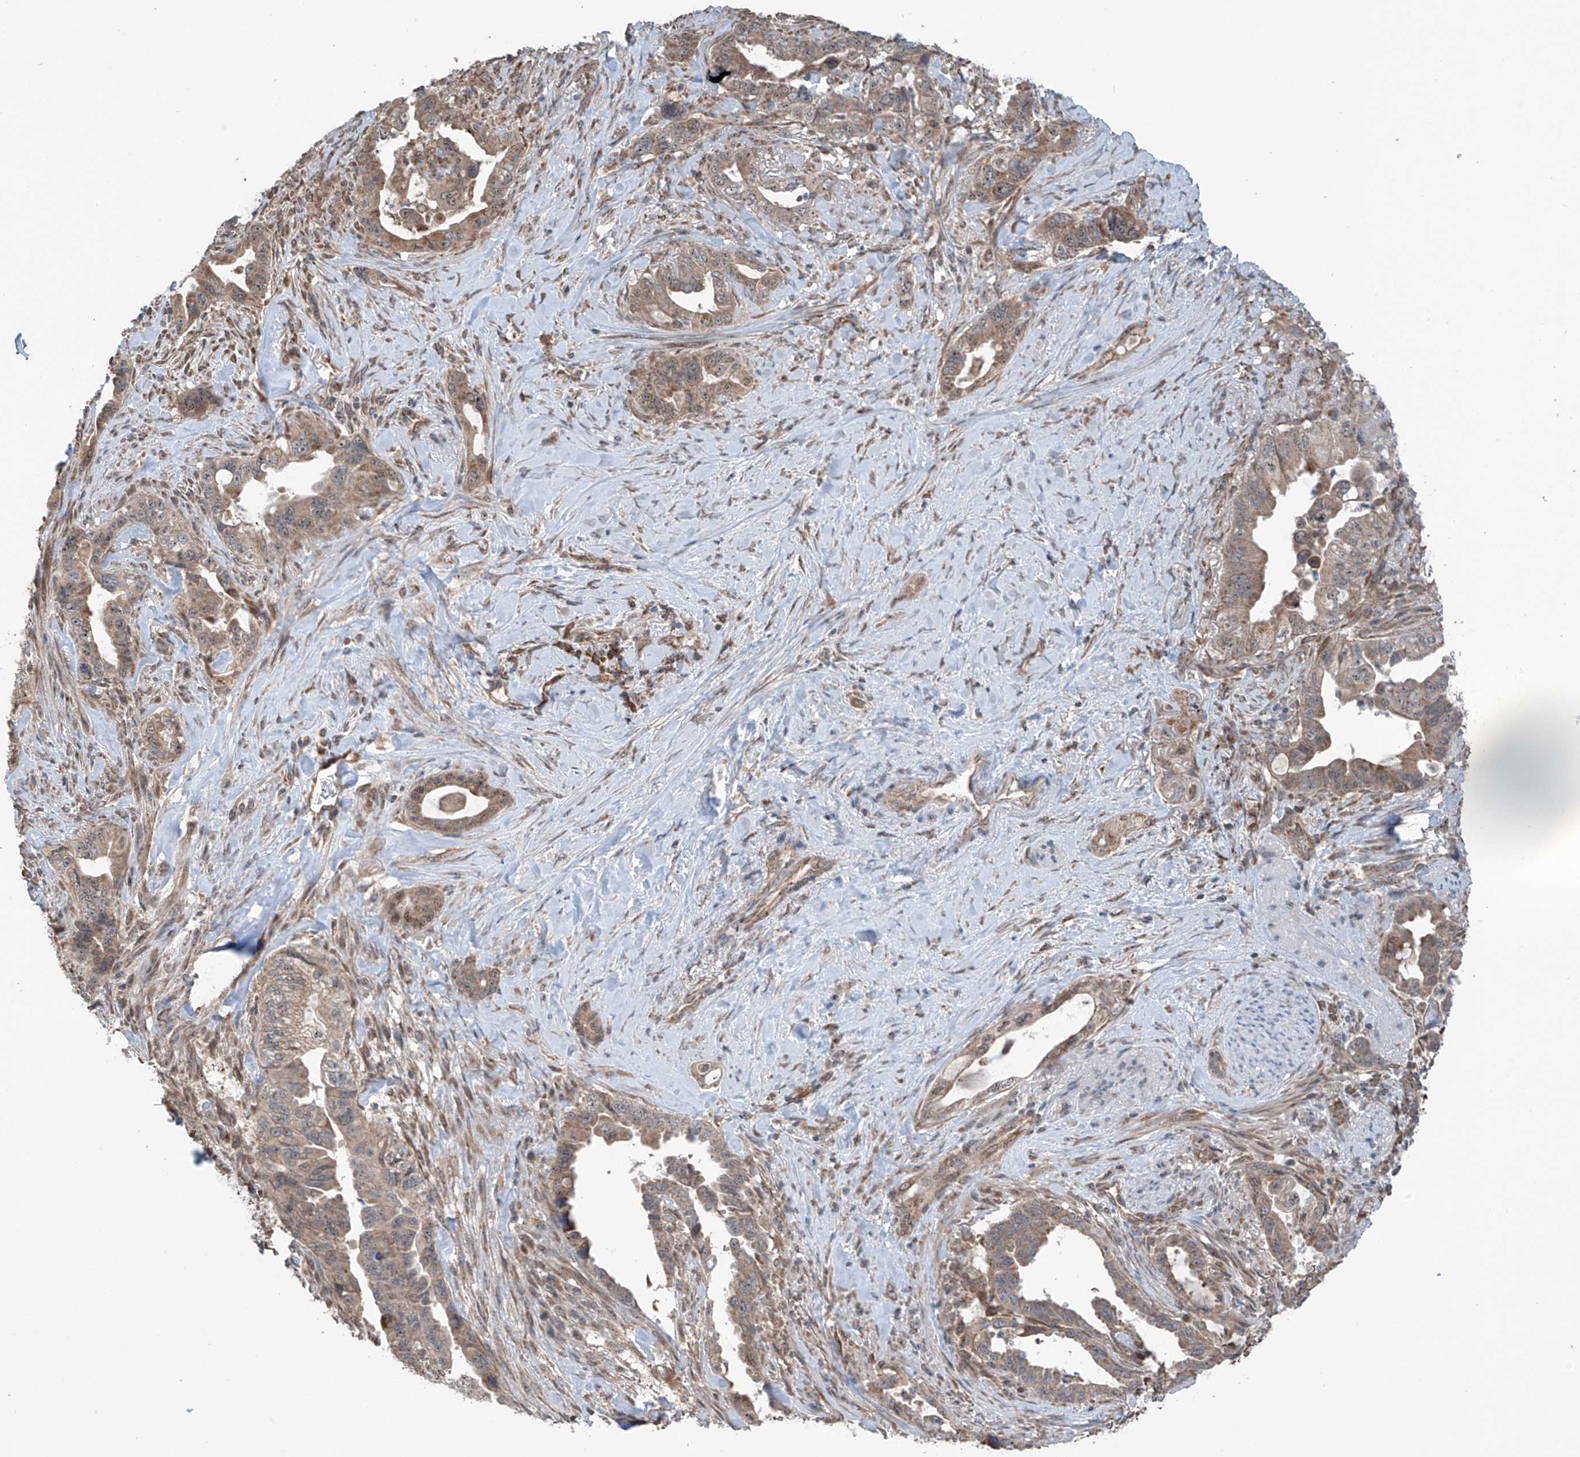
{"staining": {"intensity": "moderate", "quantity": ">75%", "location": "cytoplasmic/membranous"}, "tissue": "pancreatic cancer", "cell_type": "Tumor cells", "image_type": "cancer", "snomed": [{"axis": "morphology", "description": "Adenocarcinoma, NOS"}, {"axis": "topography", "description": "Pancreas"}], "caption": "Adenocarcinoma (pancreatic) tissue exhibits moderate cytoplasmic/membranous expression in about >75% of tumor cells (DAB (3,3'-diaminobenzidine) = brown stain, brightfield microscopy at high magnification).", "gene": "SAMD3", "patient": {"sex": "male", "age": 70}}